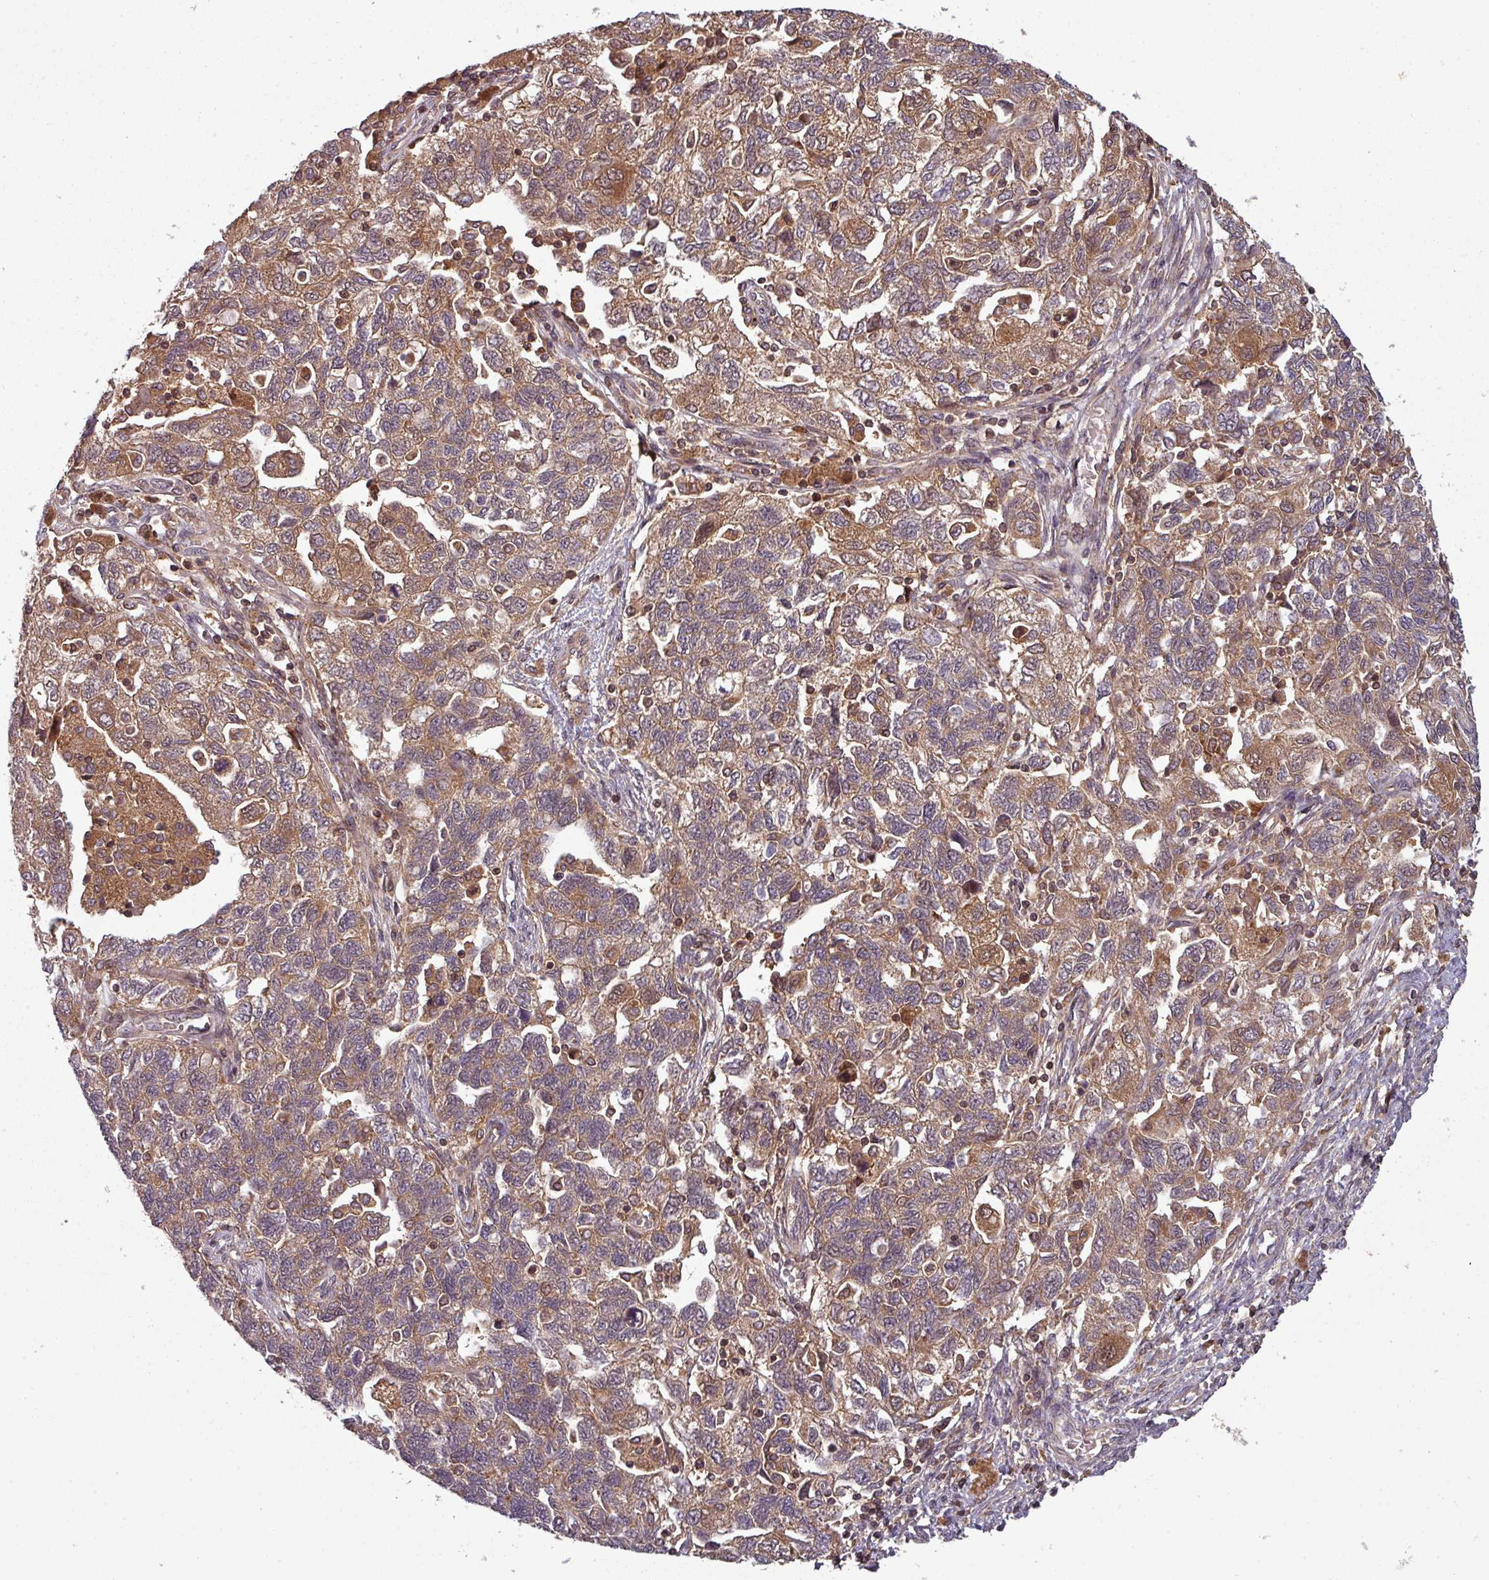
{"staining": {"intensity": "moderate", "quantity": ">75%", "location": "cytoplasmic/membranous"}, "tissue": "ovarian cancer", "cell_type": "Tumor cells", "image_type": "cancer", "snomed": [{"axis": "morphology", "description": "Carcinoma, NOS"}, {"axis": "morphology", "description": "Cystadenocarcinoma, serous, NOS"}, {"axis": "topography", "description": "Ovary"}], "caption": "The immunohistochemical stain labels moderate cytoplasmic/membranous positivity in tumor cells of serous cystadenocarcinoma (ovarian) tissue.", "gene": "GSKIP", "patient": {"sex": "female", "age": 69}}